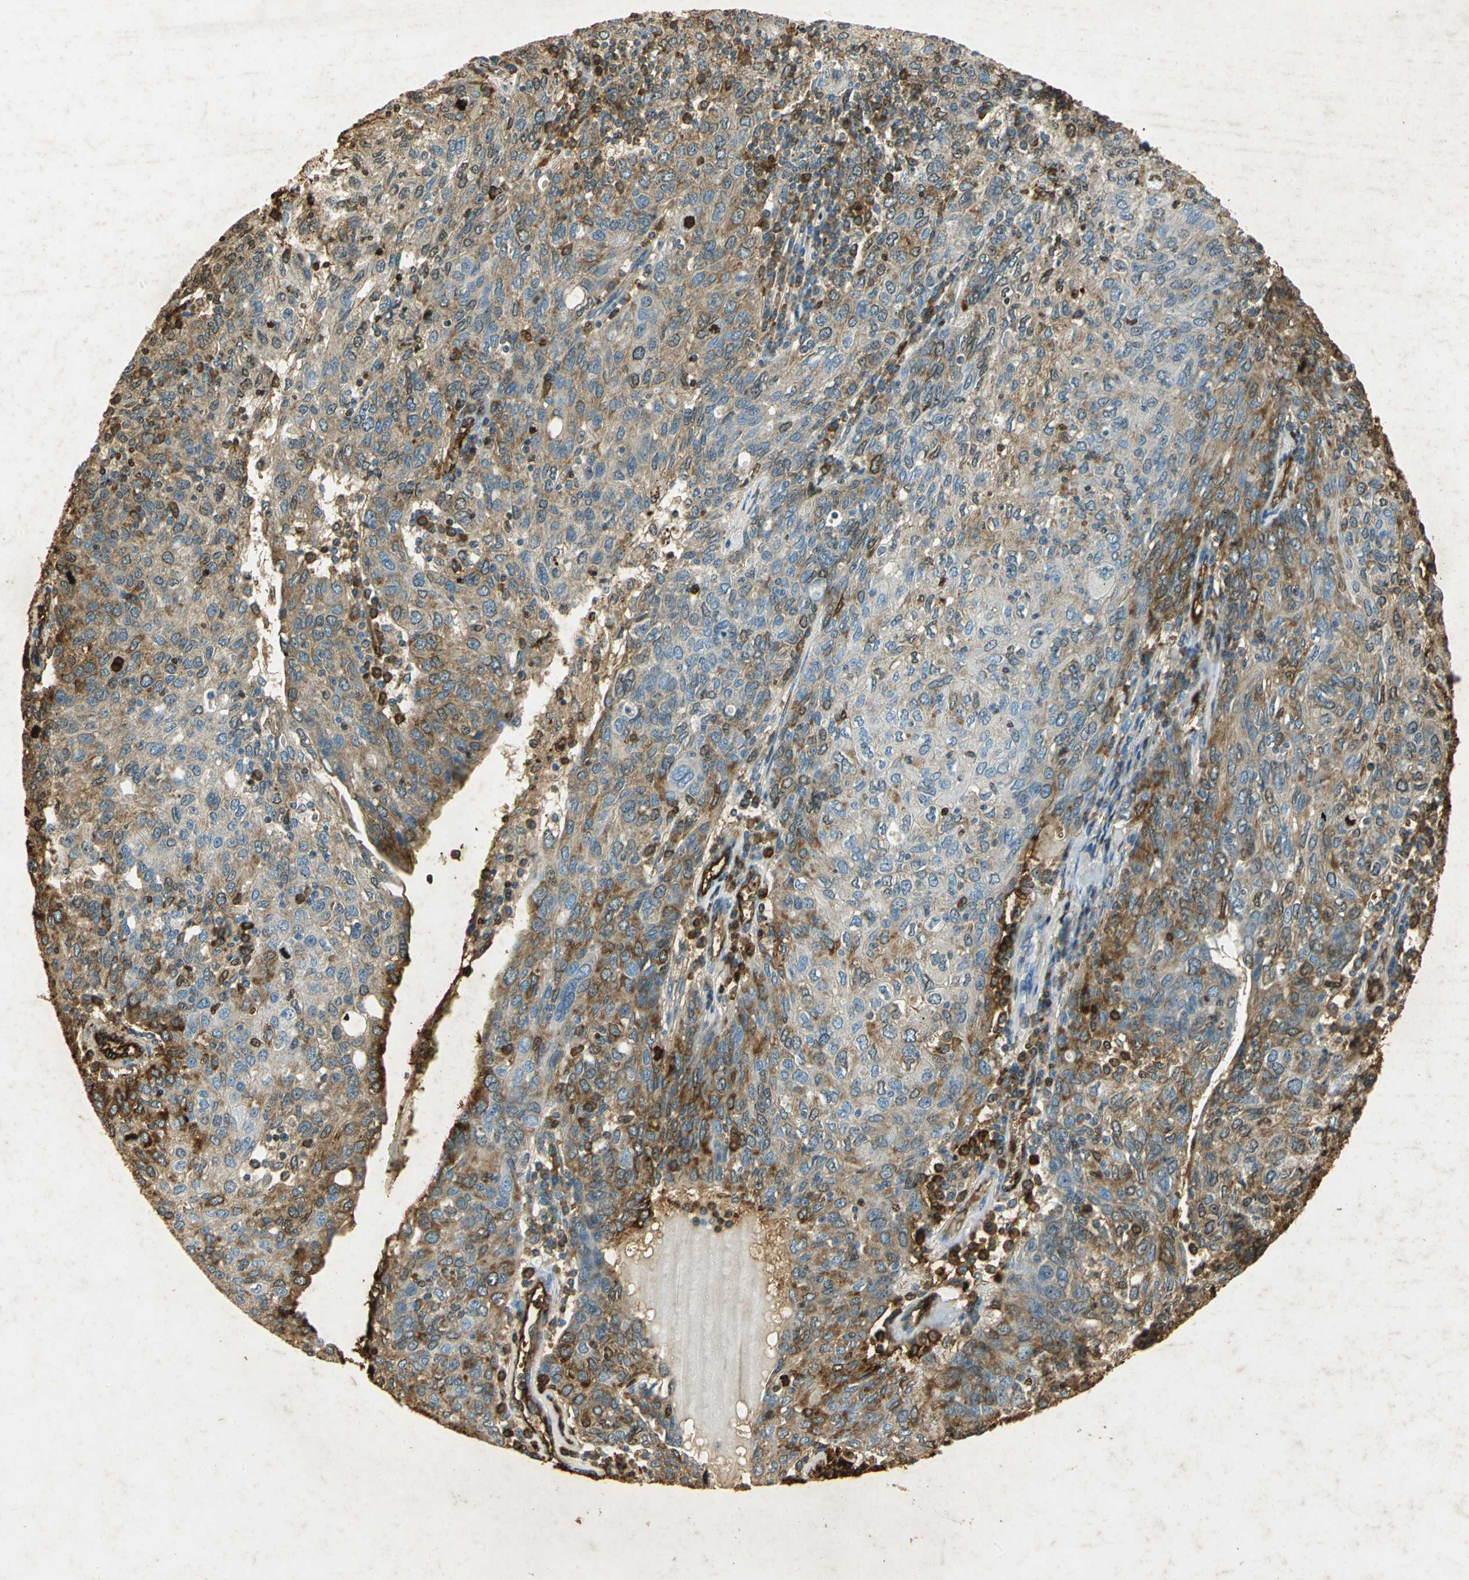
{"staining": {"intensity": "moderate", "quantity": ">75%", "location": "cytoplasmic/membranous"}, "tissue": "ovarian cancer", "cell_type": "Tumor cells", "image_type": "cancer", "snomed": [{"axis": "morphology", "description": "Carcinoma, endometroid"}, {"axis": "topography", "description": "Ovary"}], "caption": "Ovarian cancer (endometroid carcinoma) stained for a protein exhibits moderate cytoplasmic/membranous positivity in tumor cells.", "gene": "ANXA4", "patient": {"sex": "female", "age": 50}}